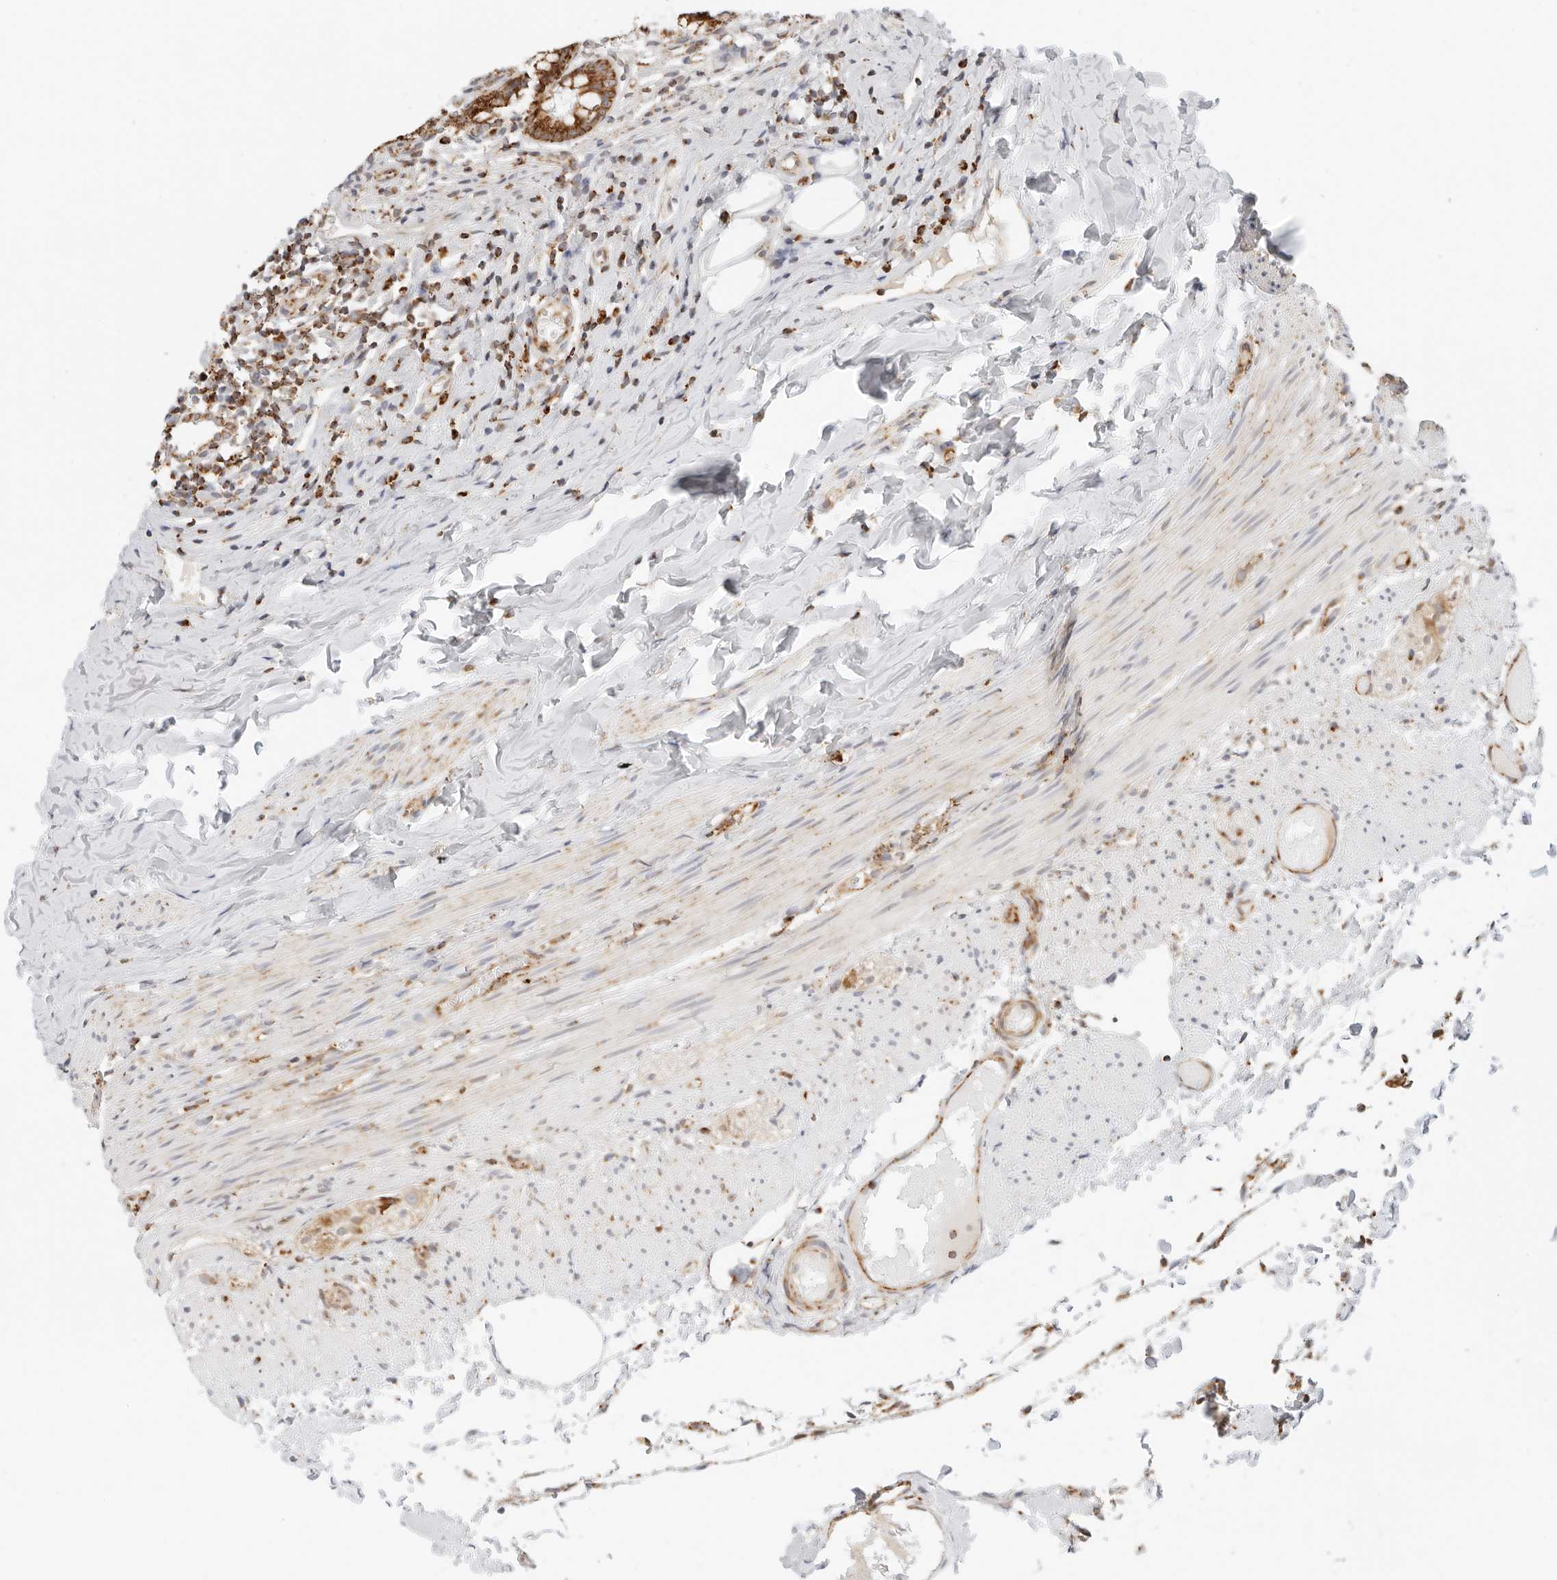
{"staining": {"intensity": "moderate", "quantity": ">75%", "location": "cytoplasmic/membranous"}, "tissue": "appendix", "cell_type": "Glandular cells", "image_type": "normal", "snomed": [{"axis": "morphology", "description": "Normal tissue, NOS"}, {"axis": "topography", "description": "Appendix"}], "caption": "Brown immunohistochemical staining in benign human appendix shows moderate cytoplasmic/membranous staining in approximately >75% of glandular cells. Nuclei are stained in blue.", "gene": "RC3H1", "patient": {"sex": "male", "age": 8}}